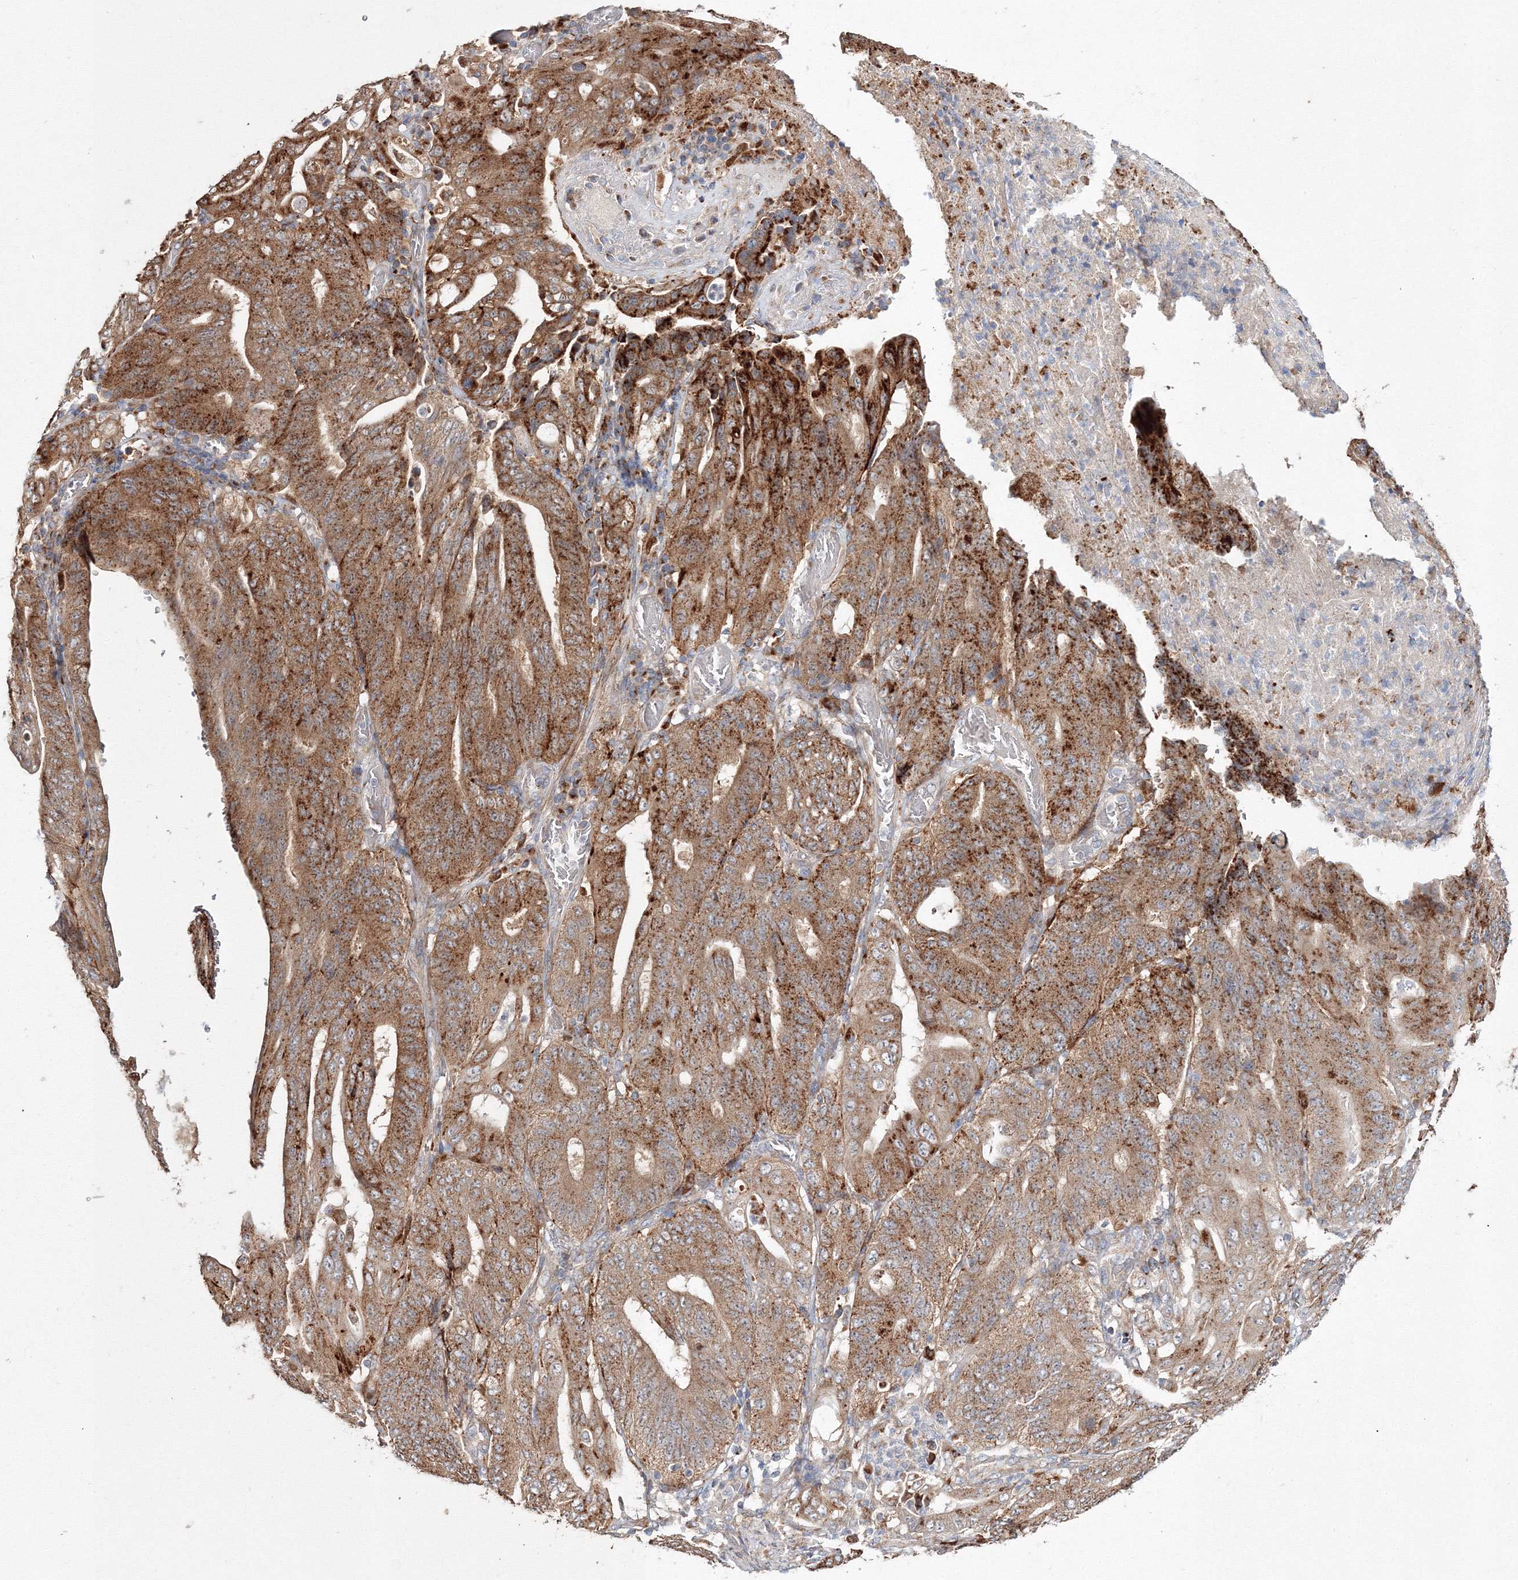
{"staining": {"intensity": "strong", "quantity": ">75%", "location": "cytoplasmic/membranous"}, "tissue": "stomach cancer", "cell_type": "Tumor cells", "image_type": "cancer", "snomed": [{"axis": "morphology", "description": "Adenocarcinoma, NOS"}, {"axis": "topography", "description": "Stomach"}], "caption": "A brown stain shows strong cytoplasmic/membranous expression of a protein in human adenocarcinoma (stomach) tumor cells.", "gene": "DDO", "patient": {"sex": "female", "age": 73}}